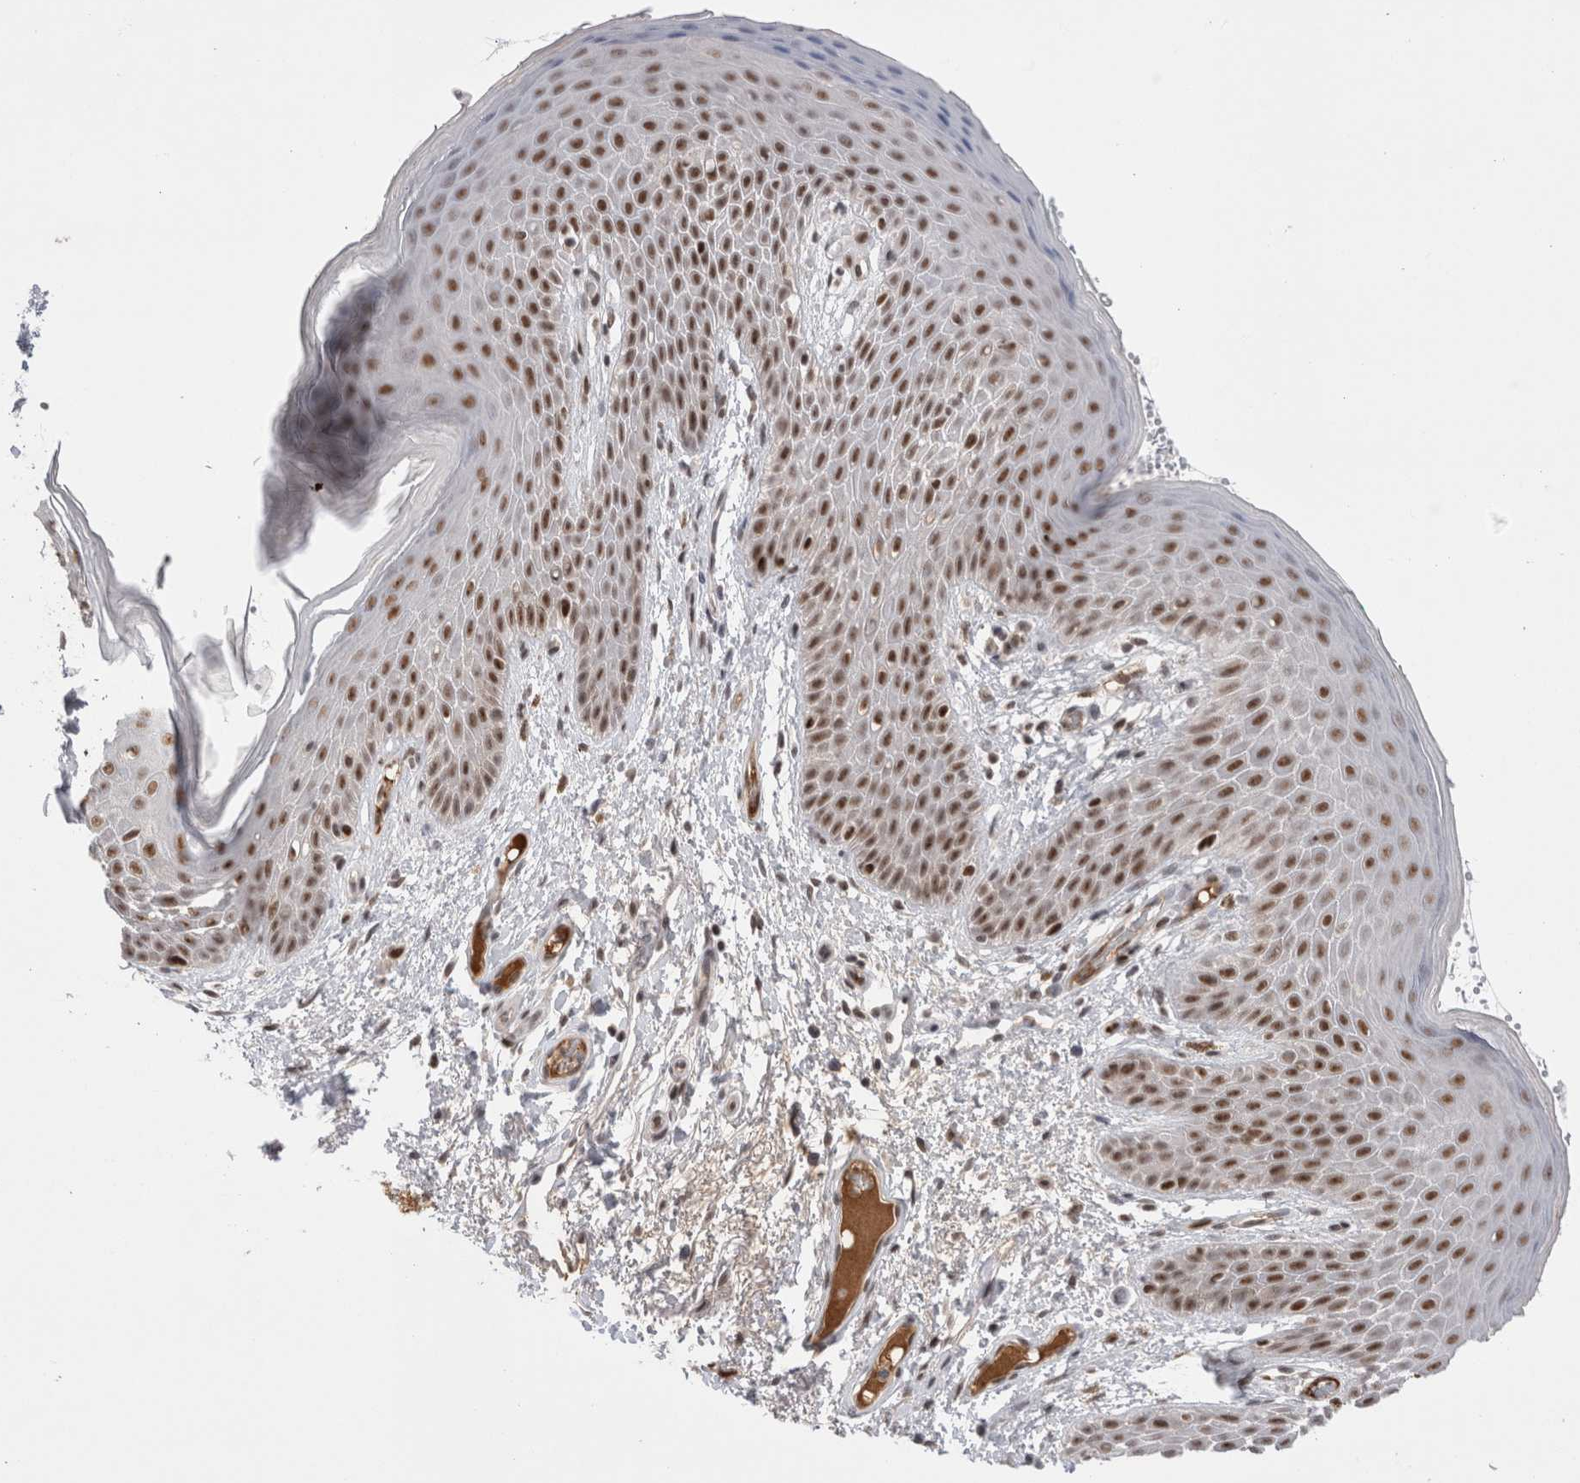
{"staining": {"intensity": "moderate", "quantity": ">75%", "location": "nuclear"}, "tissue": "skin", "cell_type": "Epidermal cells", "image_type": "normal", "snomed": [{"axis": "morphology", "description": "Normal tissue, NOS"}, {"axis": "topography", "description": "Anal"}], "caption": "Skin stained for a protein reveals moderate nuclear positivity in epidermal cells. (DAB IHC, brown staining for protein, blue staining for nuclei).", "gene": "ZNF24", "patient": {"sex": "male", "age": 74}}